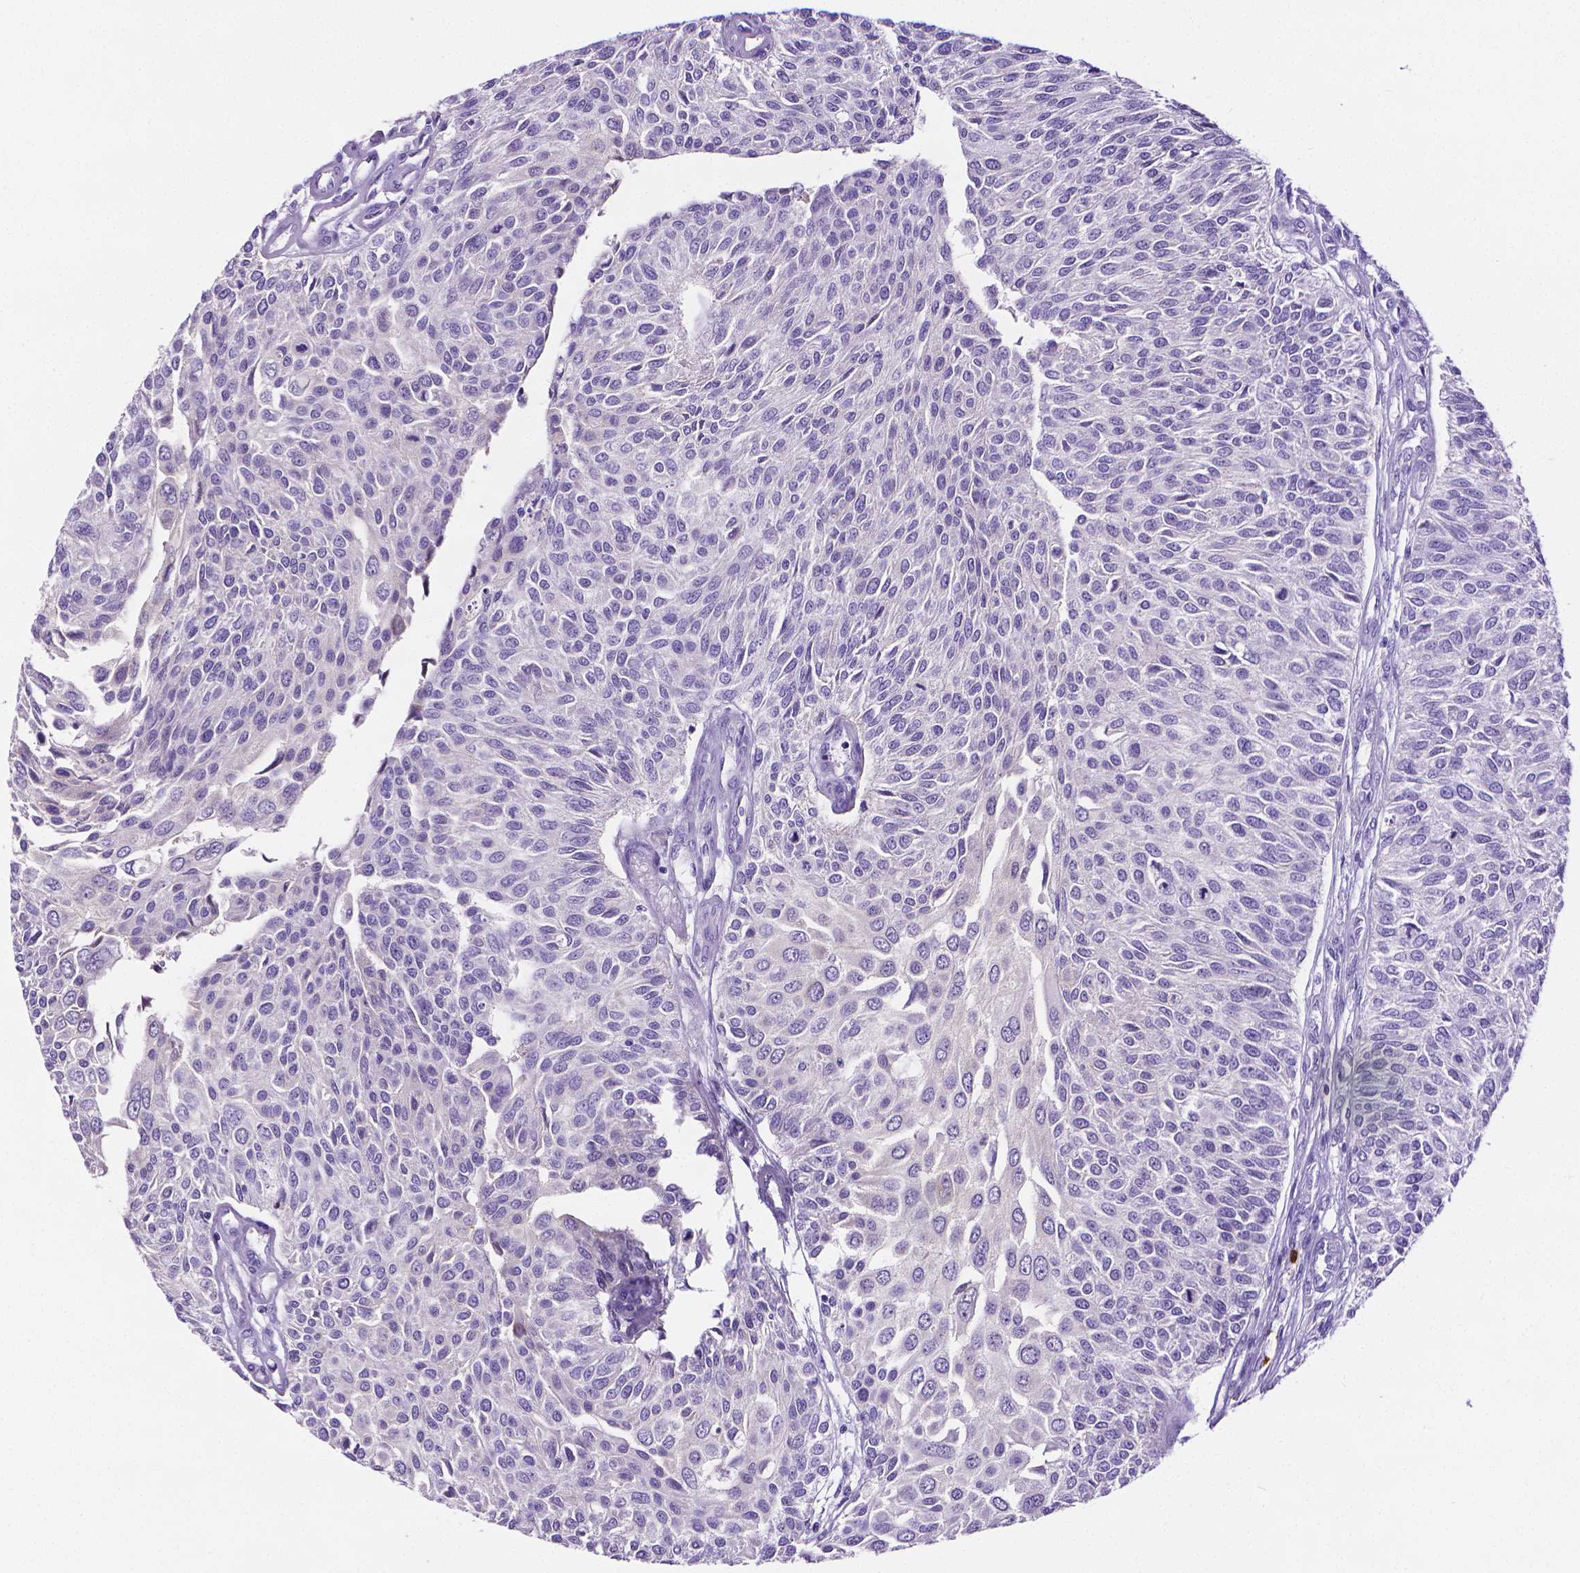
{"staining": {"intensity": "negative", "quantity": "none", "location": "none"}, "tissue": "urothelial cancer", "cell_type": "Tumor cells", "image_type": "cancer", "snomed": [{"axis": "morphology", "description": "Urothelial carcinoma, NOS"}, {"axis": "topography", "description": "Urinary bladder"}], "caption": "DAB immunohistochemical staining of human urothelial cancer demonstrates no significant positivity in tumor cells. The staining is performed using DAB (3,3'-diaminobenzidine) brown chromogen with nuclei counter-stained in using hematoxylin.", "gene": "MMP9", "patient": {"sex": "male", "age": 55}}